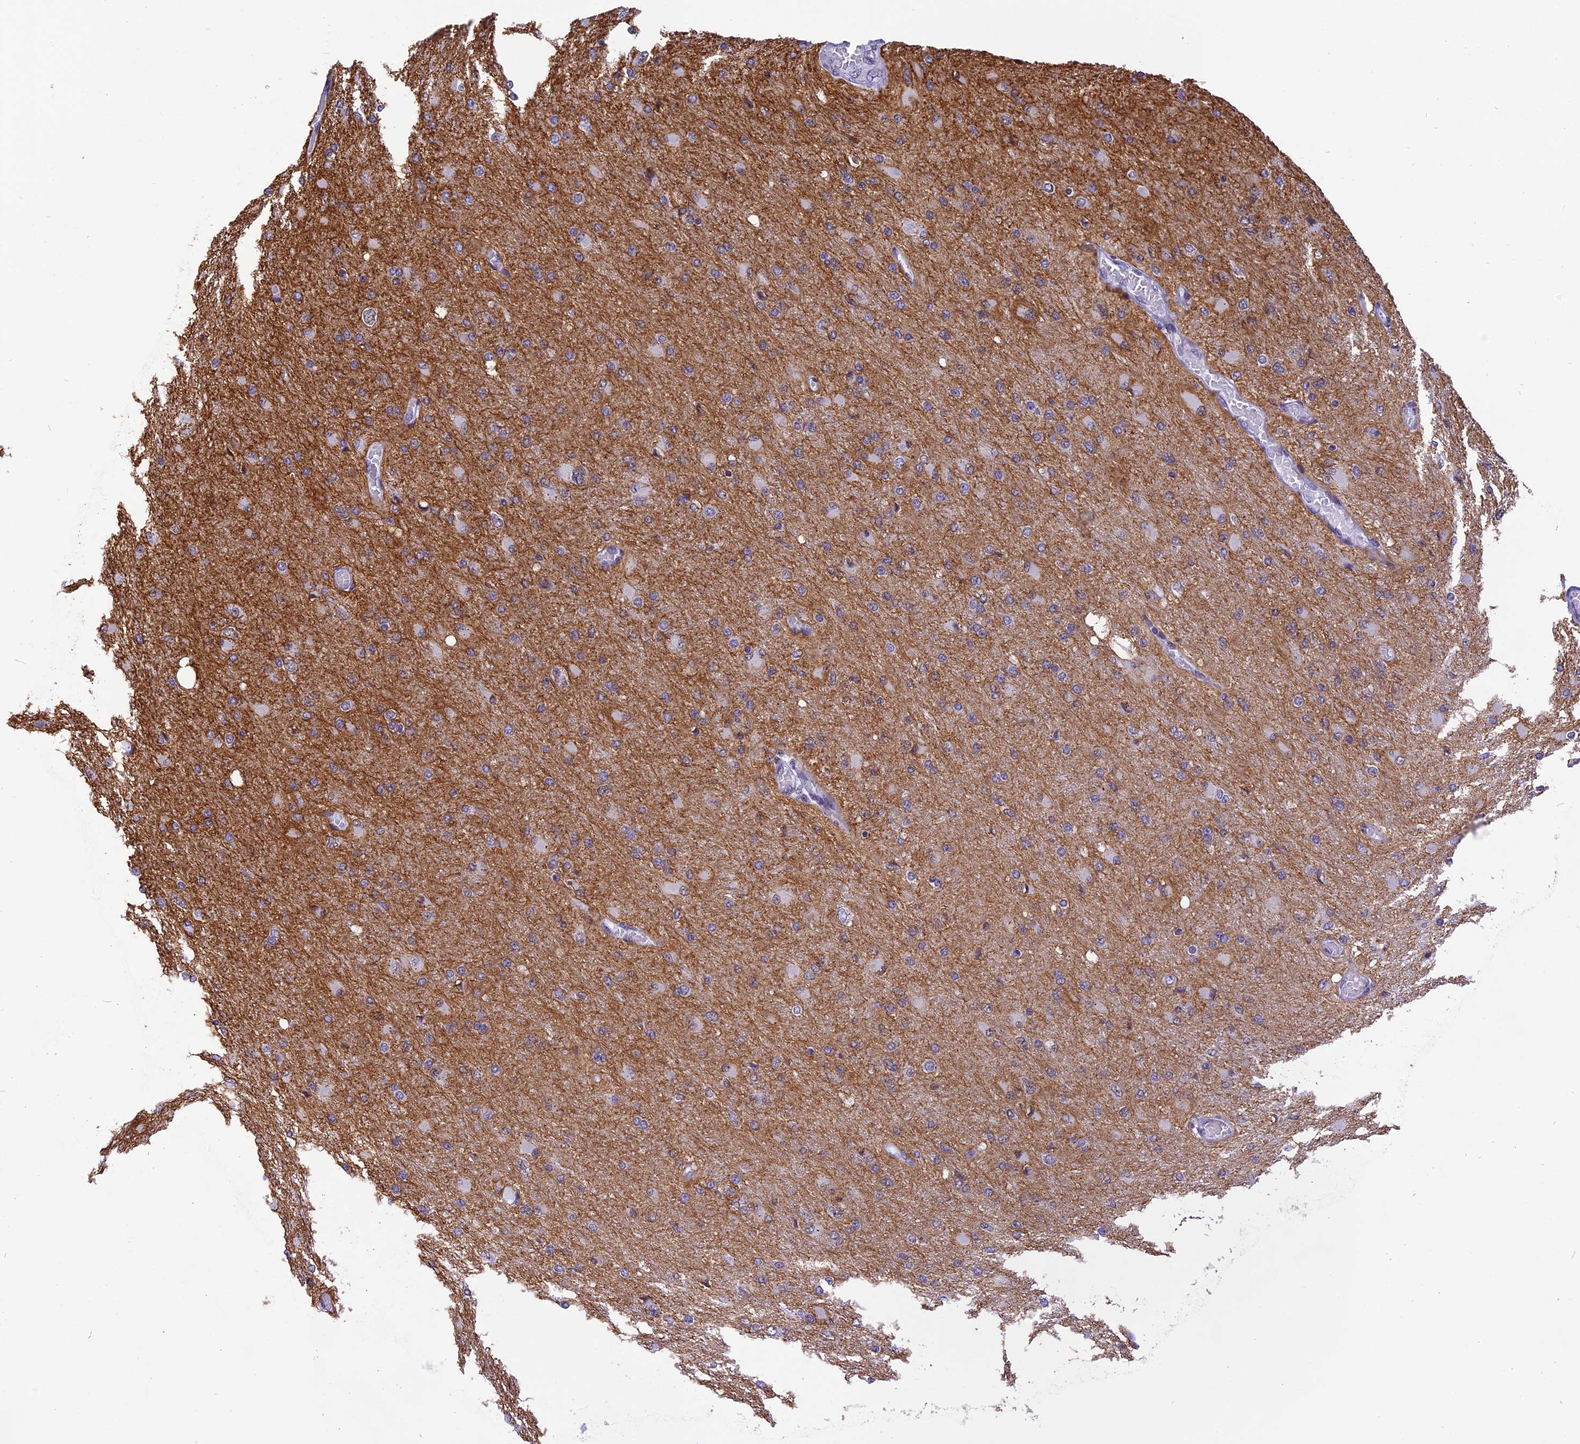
{"staining": {"intensity": "negative", "quantity": "none", "location": "none"}, "tissue": "glioma", "cell_type": "Tumor cells", "image_type": "cancer", "snomed": [{"axis": "morphology", "description": "Glioma, malignant, High grade"}, {"axis": "topography", "description": "Cerebral cortex"}], "caption": "This is an IHC micrograph of high-grade glioma (malignant). There is no staining in tumor cells.", "gene": "IRF2BP1", "patient": {"sex": "female", "age": 36}}